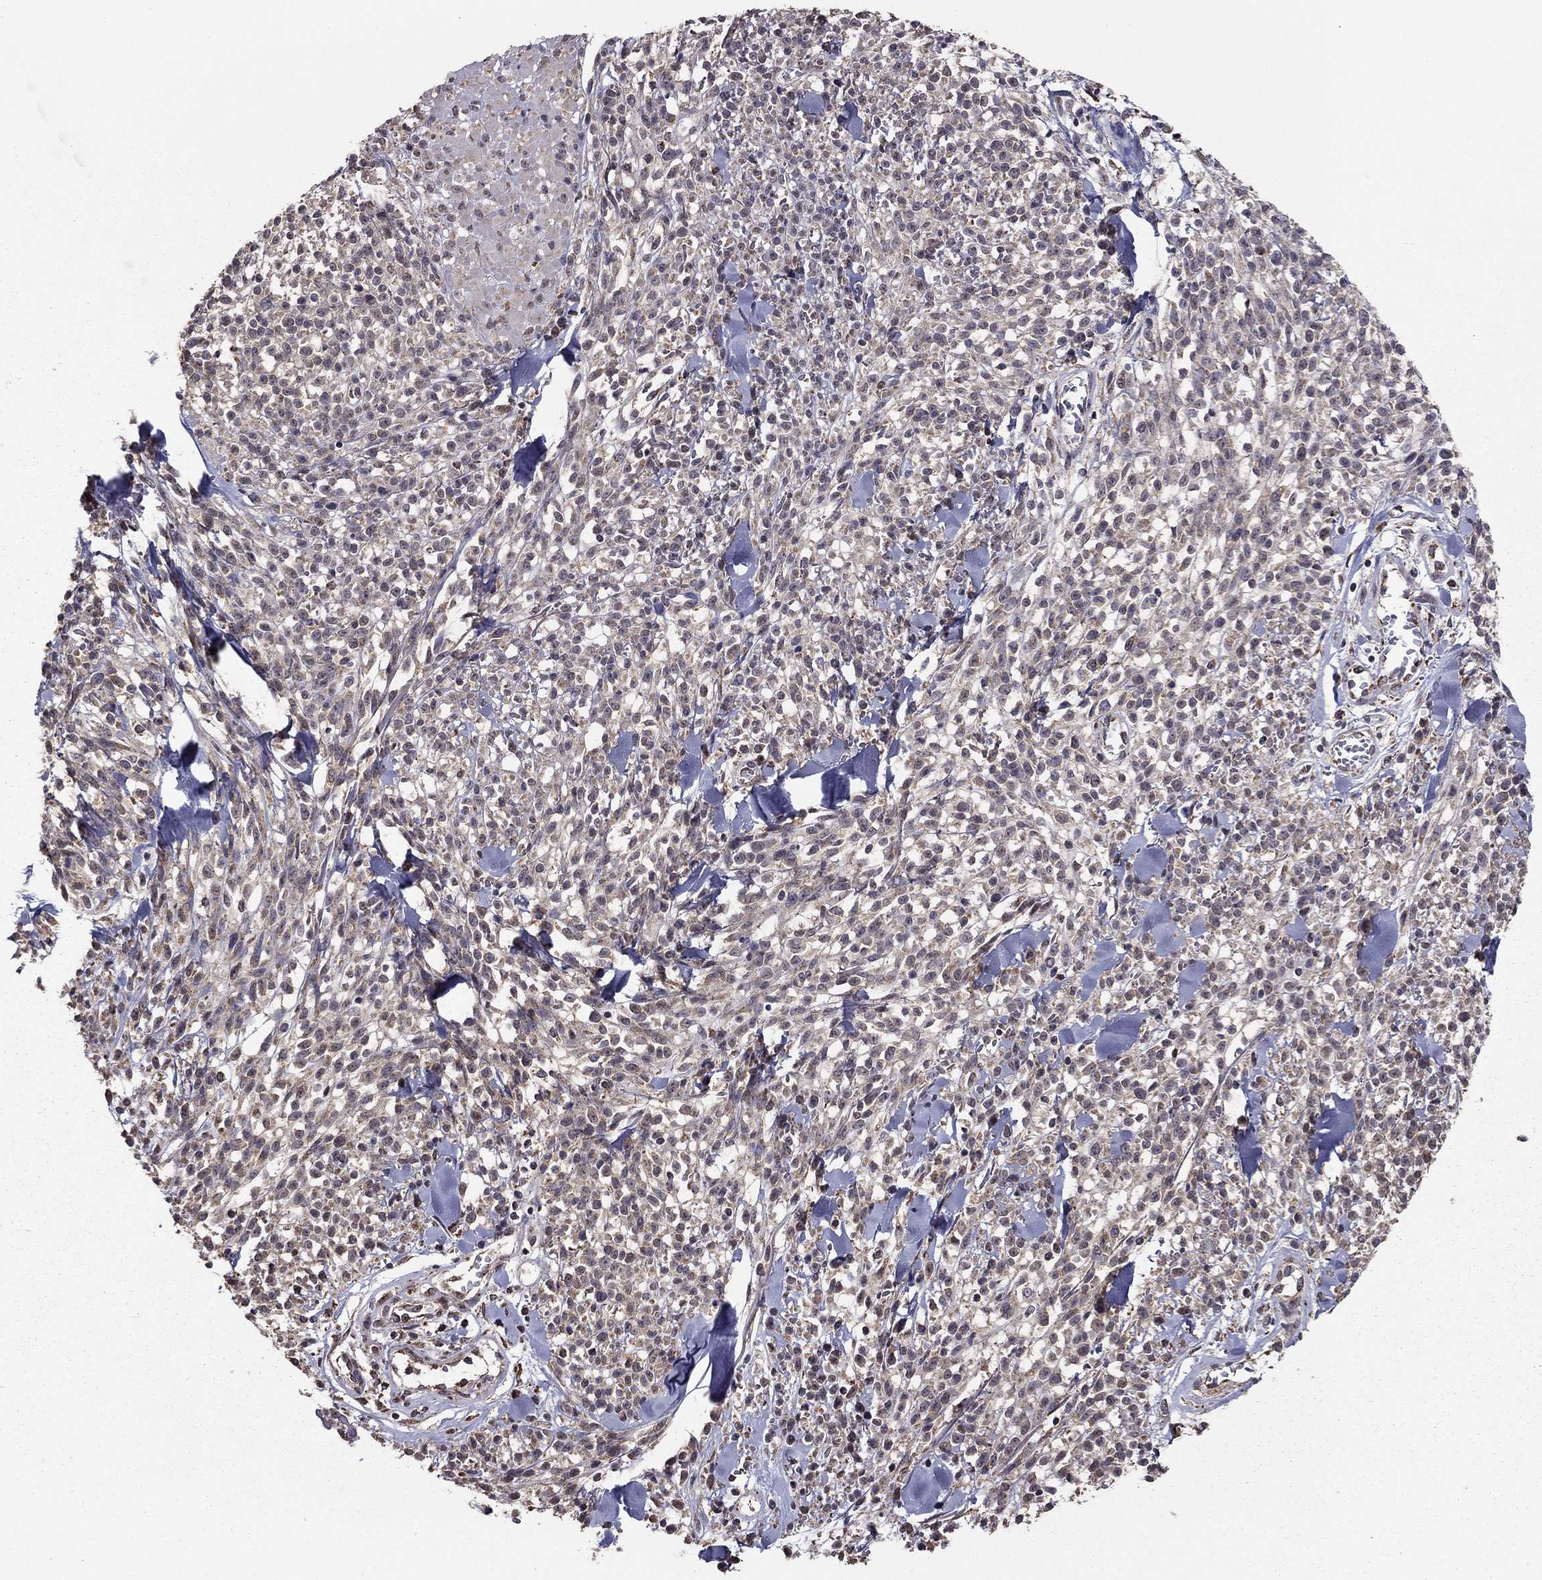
{"staining": {"intensity": "negative", "quantity": "none", "location": "none"}, "tissue": "melanoma", "cell_type": "Tumor cells", "image_type": "cancer", "snomed": [{"axis": "morphology", "description": "Malignant melanoma, NOS"}, {"axis": "topography", "description": "Skin"}, {"axis": "topography", "description": "Skin of trunk"}], "caption": "A histopathology image of melanoma stained for a protein reveals no brown staining in tumor cells. The staining is performed using DAB (3,3'-diaminobenzidine) brown chromogen with nuclei counter-stained in using hematoxylin.", "gene": "NKIRAS1", "patient": {"sex": "male", "age": 74}}